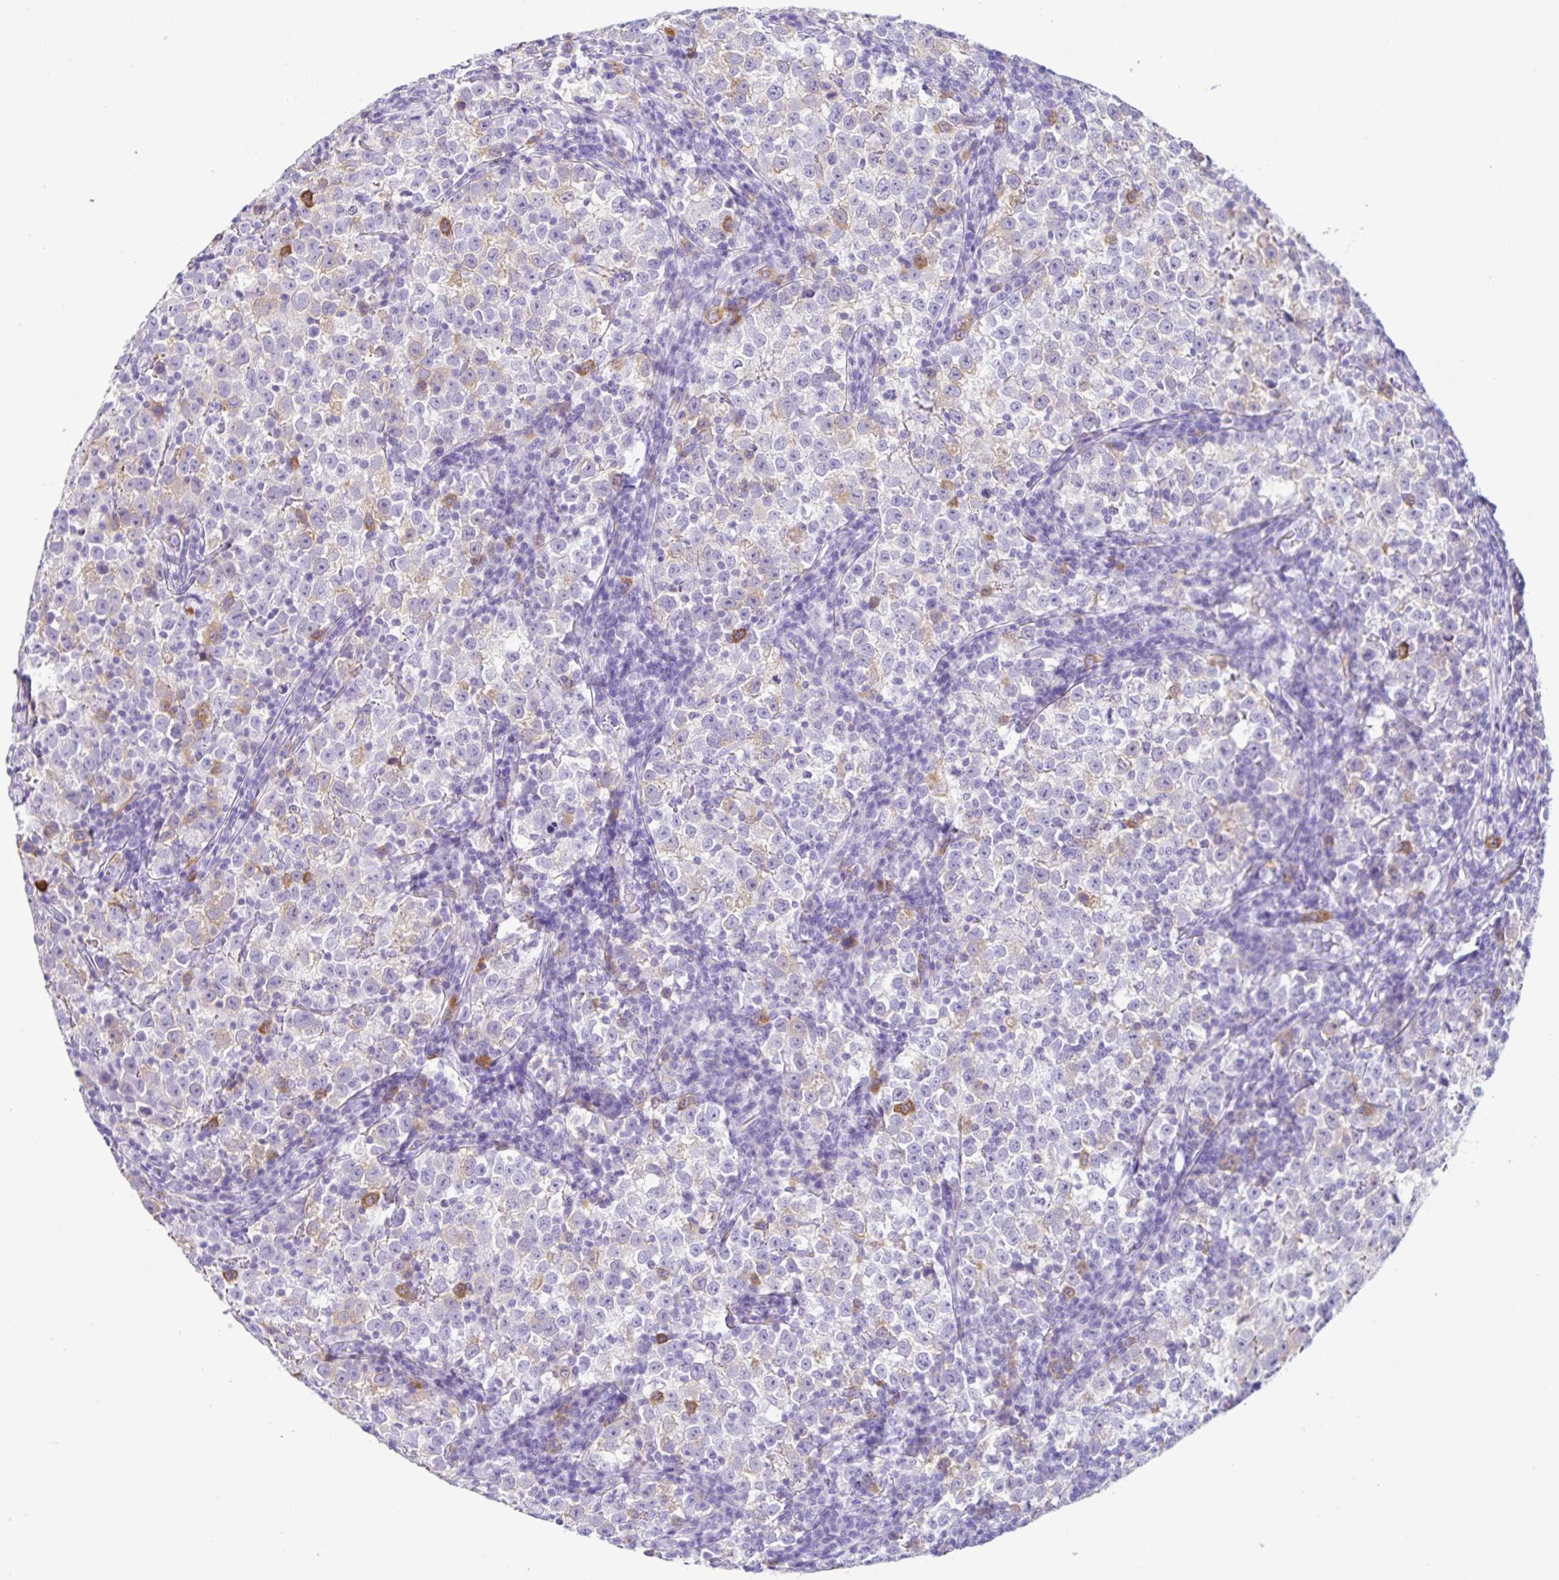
{"staining": {"intensity": "weak", "quantity": "<25%", "location": "cytoplasmic/membranous"}, "tissue": "testis cancer", "cell_type": "Tumor cells", "image_type": "cancer", "snomed": [{"axis": "morphology", "description": "Normal tissue, NOS"}, {"axis": "morphology", "description": "Seminoma, NOS"}, {"axis": "topography", "description": "Testis"}], "caption": "Tumor cells show no significant protein staining in testis cancer.", "gene": "RRM2", "patient": {"sex": "male", "age": 43}}